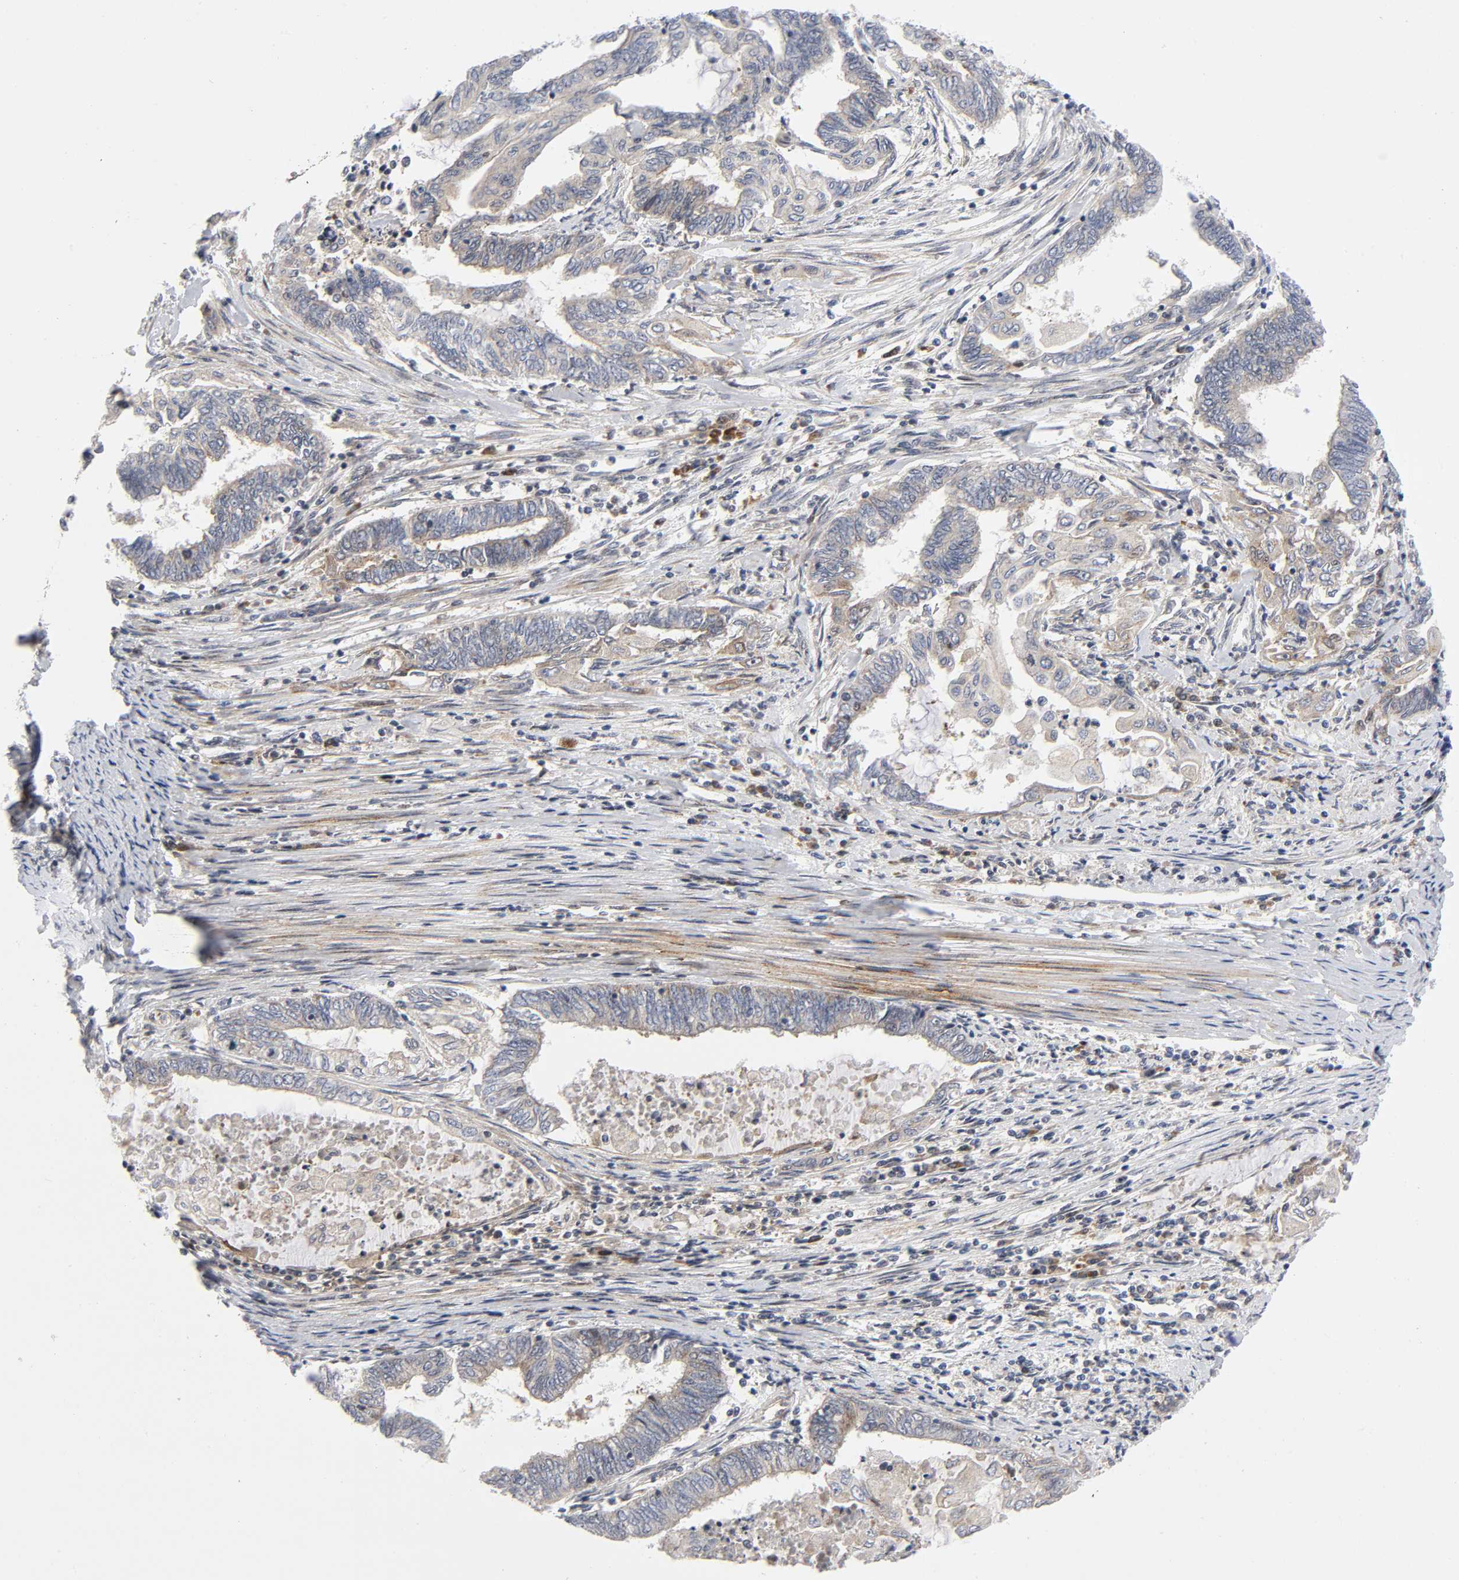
{"staining": {"intensity": "weak", "quantity": ">75%", "location": "cytoplasmic/membranous"}, "tissue": "endometrial cancer", "cell_type": "Tumor cells", "image_type": "cancer", "snomed": [{"axis": "morphology", "description": "Adenocarcinoma, NOS"}, {"axis": "topography", "description": "Uterus"}, {"axis": "topography", "description": "Endometrium"}], "caption": "Immunohistochemistry micrograph of neoplastic tissue: adenocarcinoma (endometrial) stained using immunohistochemistry (IHC) reveals low levels of weak protein expression localized specifically in the cytoplasmic/membranous of tumor cells, appearing as a cytoplasmic/membranous brown color.", "gene": "EIF5", "patient": {"sex": "female", "age": 70}}